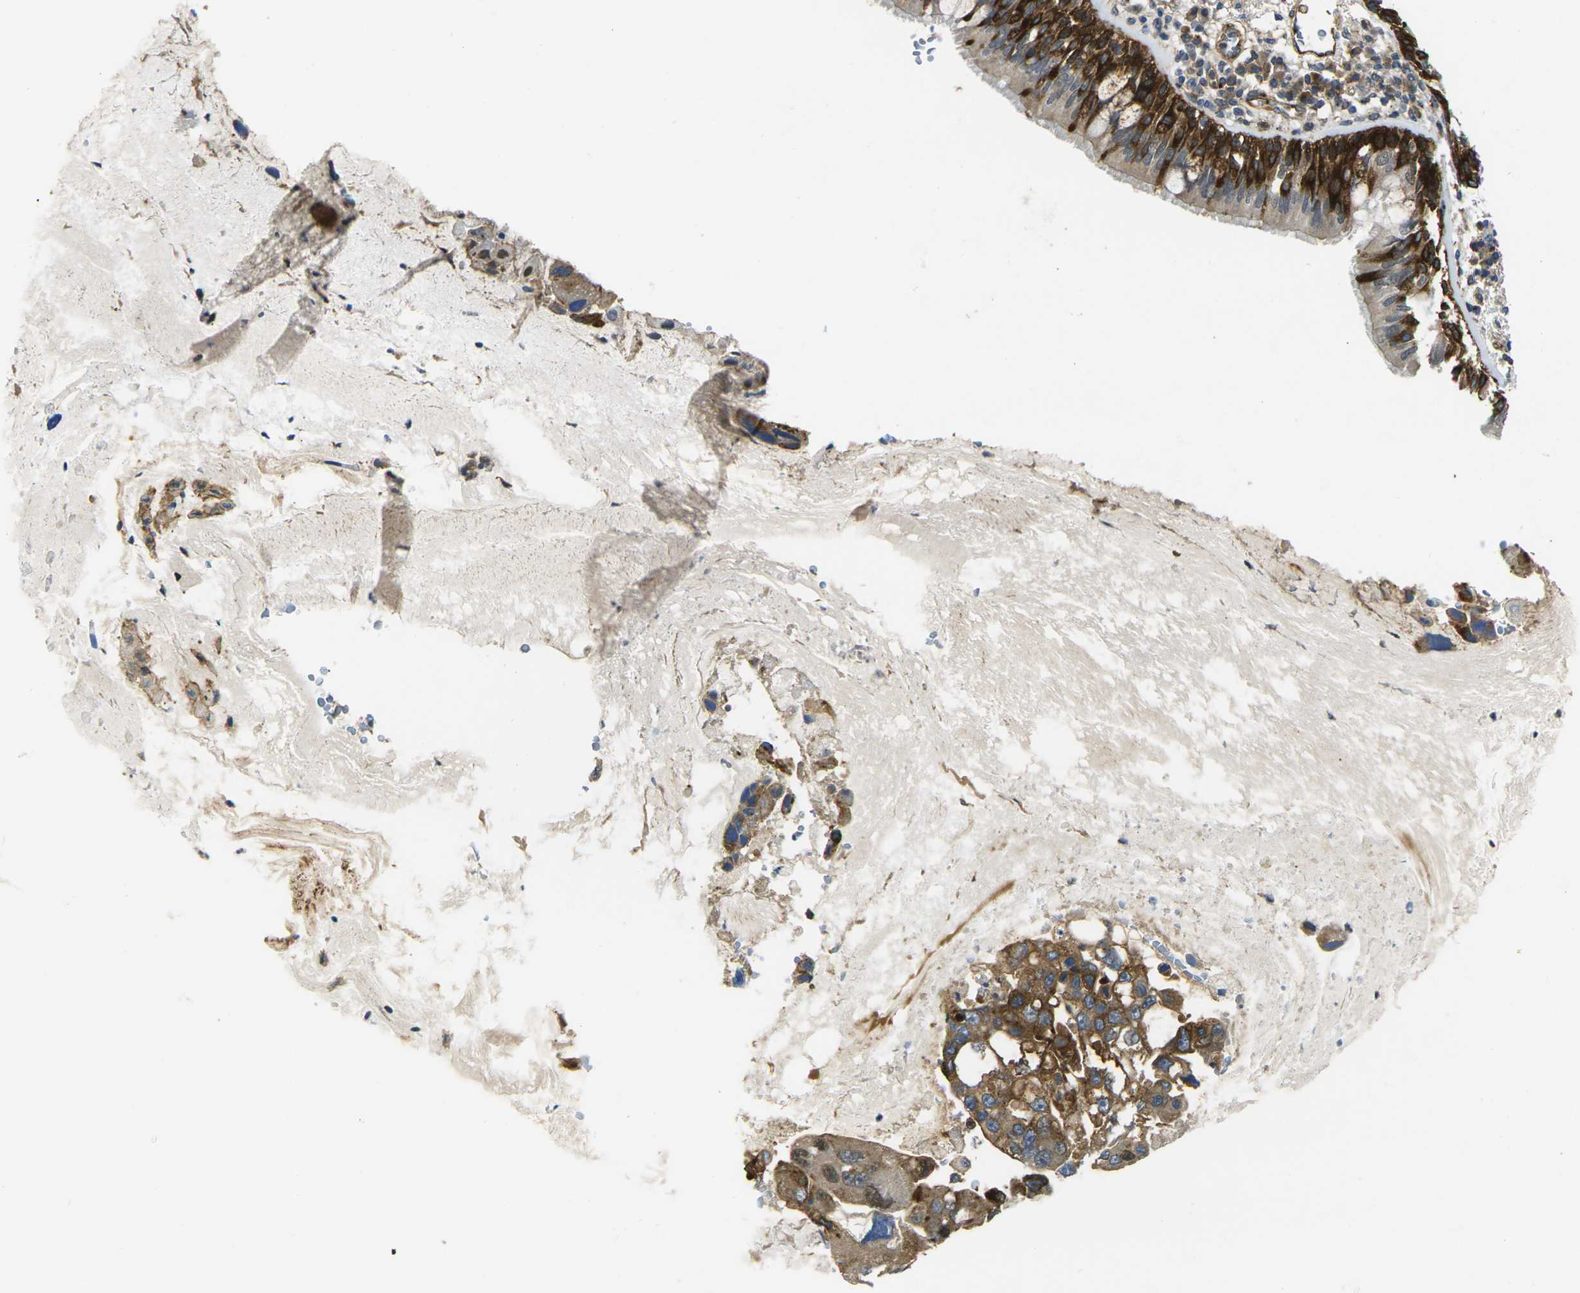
{"staining": {"intensity": "strong", "quantity": ">75%", "location": "cytoplasmic/membranous"}, "tissue": "bronchus", "cell_type": "Respiratory epithelial cells", "image_type": "normal", "snomed": [{"axis": "morphology", "description": "Normal tissue, NOS"}, {"axis": "morphology", "description": "Adenocarcinoma, NOS"}, {"axis": "morphology", "description": "Adenocarcinoma, metastatic, NOS"}, {"axis": "topography", "description": "Lymph node"}, {"axis": "topography", "description": "Bronchus"}, {"axis": "topography", "description": "Lung"}], "caption": "High-magnification brightfield microscopy of benign bronchus stained with DAB (brown) and counterstained with hematoxylin (blue). respiratory epithelial cells exhibit strong cytoplasmic/membranous staining is seen in approximately>75% of cells.", "gene": "ECE1", "patient": {"sex": "female", "age": 54}}